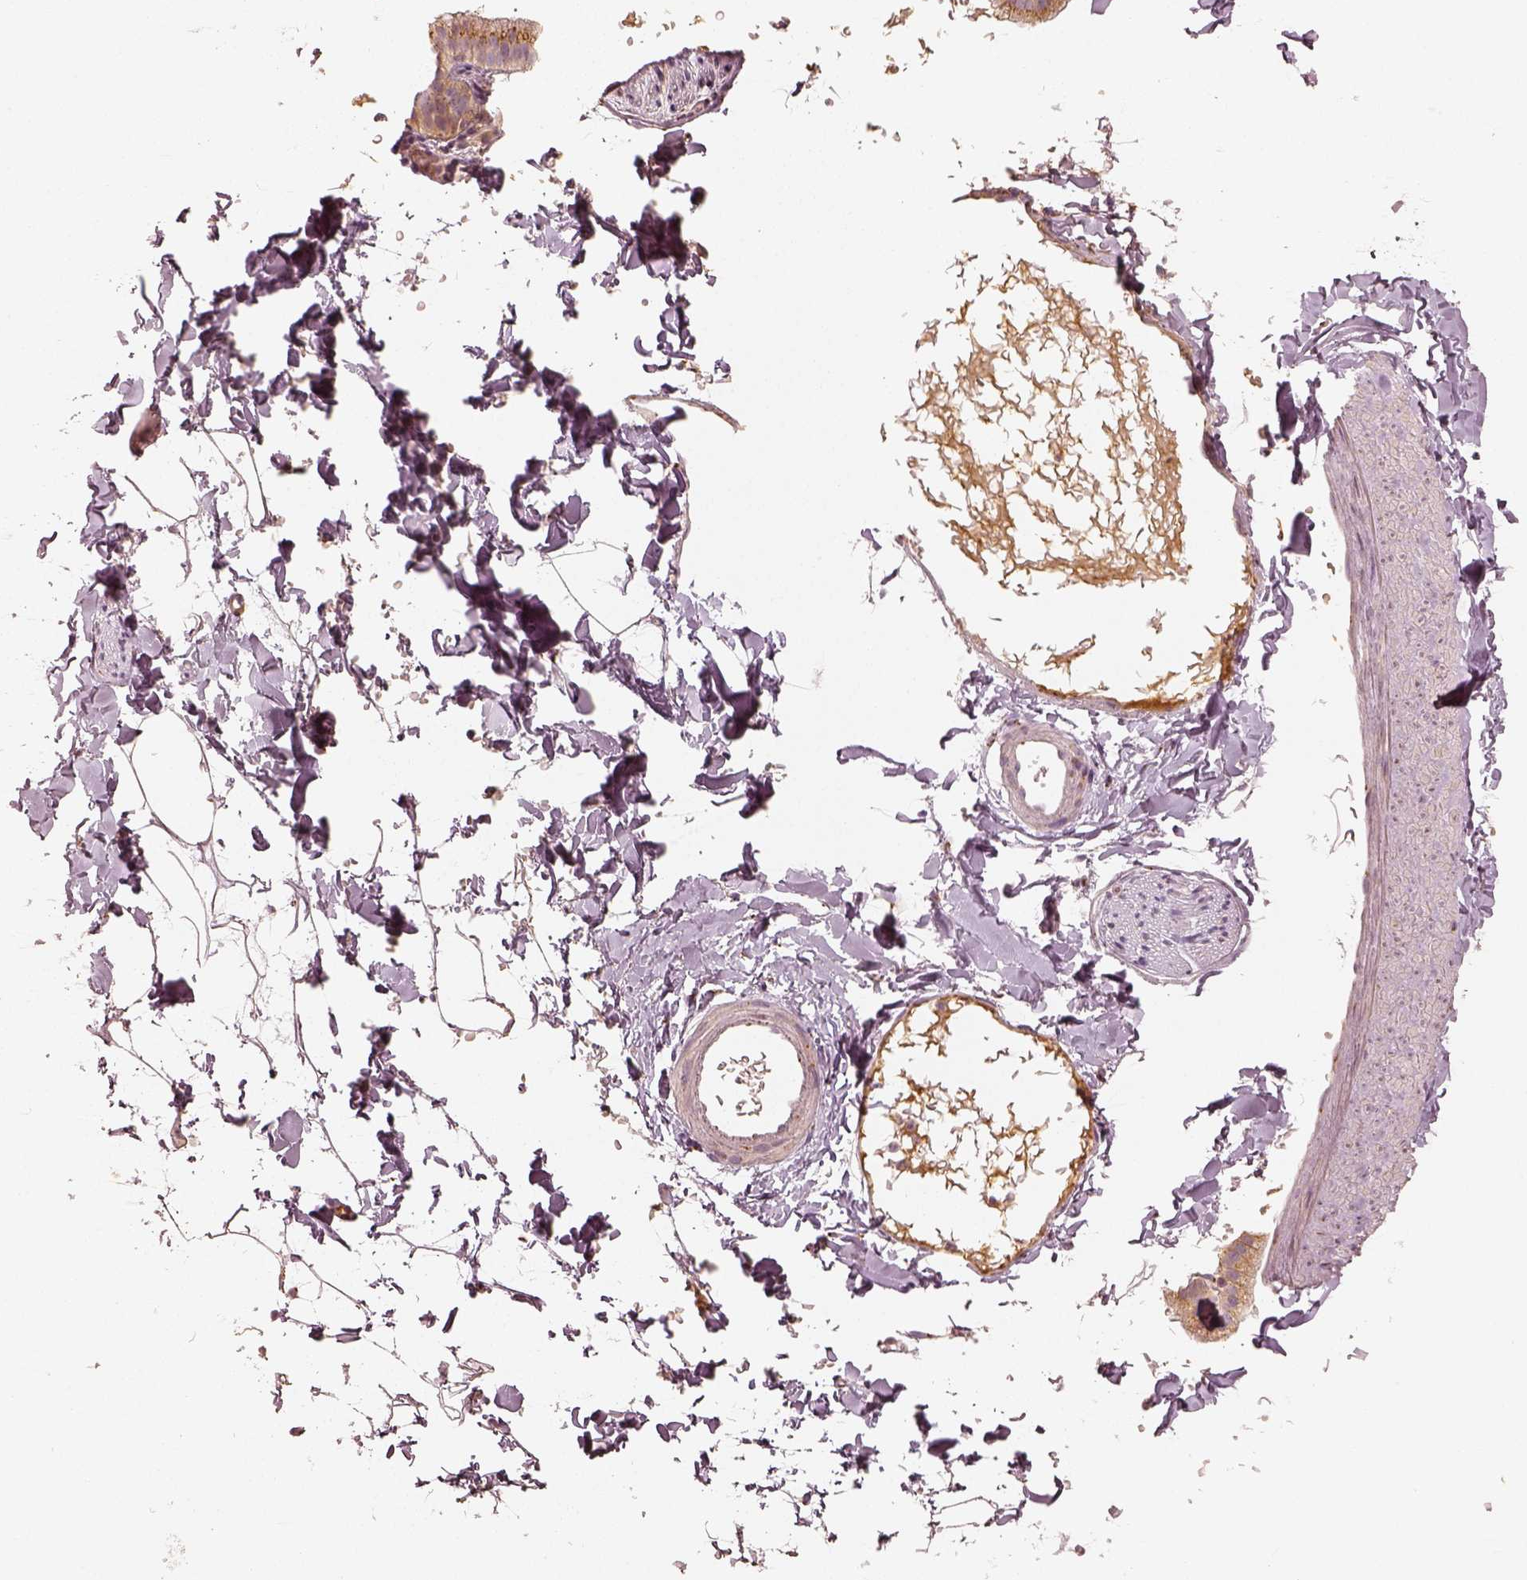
{"staining": {"intensity": "moderate", "quantity": ">75%", "location": "cytoplasmic/membranous,nuclear"}, "tissue": "adipose tissue", "cell_type": "Adipocytes", "image_type": "normal", "snomed": [{"axis": "morphology", "description": "Normal tissue, NOS"}, {"axis": "topography", "description": "Gallbladder"}, {"axis": "topography", "description": "Peripheral nerve tissue"}], "caption": "Protein expression analysis of benign adipose tissue displays moderate cytoplasmic/membranous,nuclear staining in about >75% of adipocytes. The staining is performed using DAB brown chromogen to label protein expression. The nuclei are counter-stained blue using hematoxylin.", "gene": "GORASP2", "patient": {"sex": "female", "age": 45}}